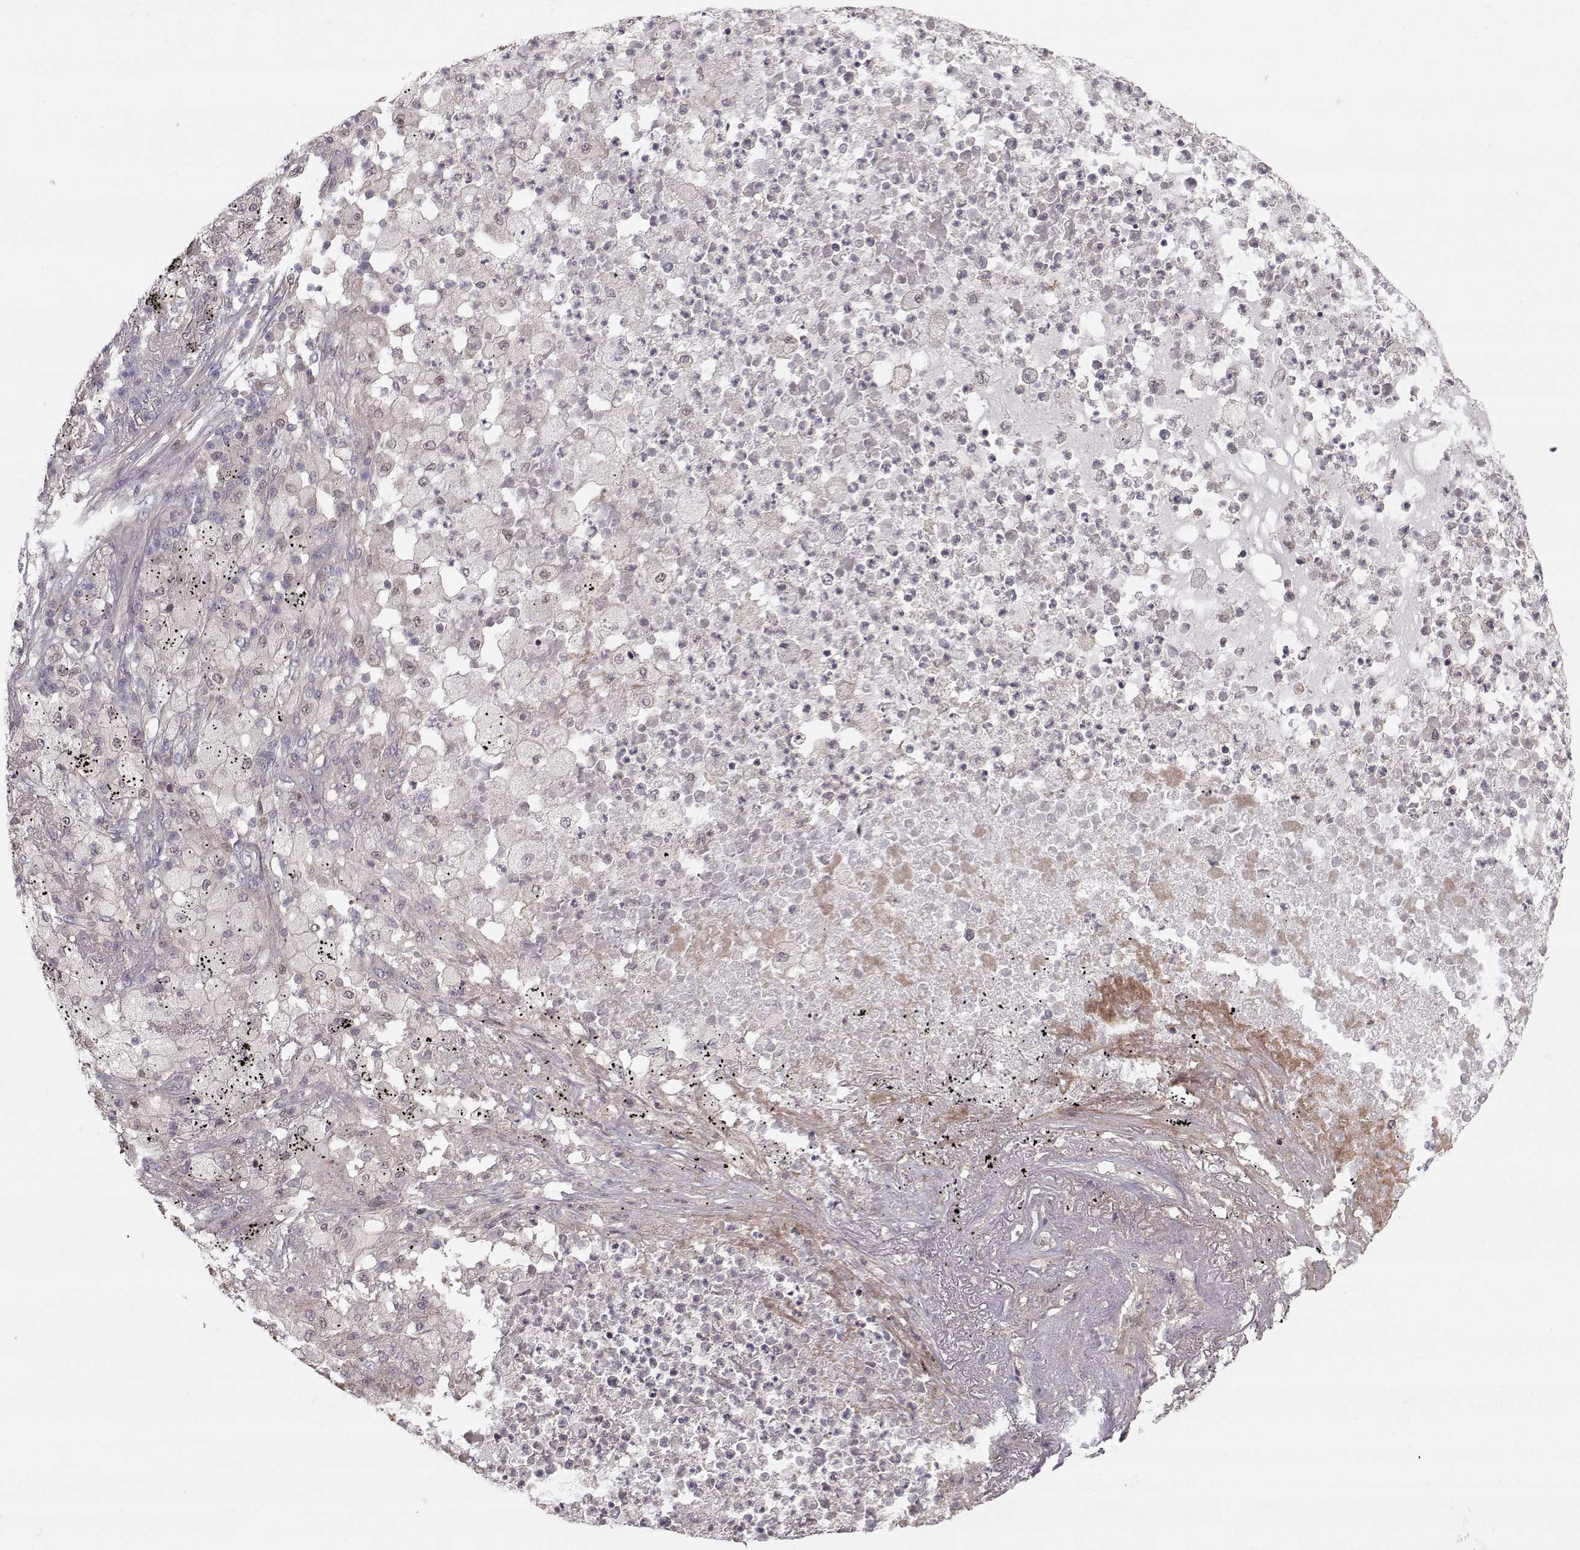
{"staining": {"intensity": "negative", "quantity": "none", "location": "none"}, "tissue": "lung cancer", "cell_type": "Tumor cells", "image_type": "cancer", "snomed": [{"axis": "morphology", "description": "Adenocarcinoma, NOS"}, {"axis": "topography", "description": "Lung"}], "caption": "A high-resolution histopathology image shows IHC staining of lung adenocarcinoma, which exhibits no significant positivity in tumor cells.", "gene": "ASB16", "patient": {"sex": "female", "age": 73}}